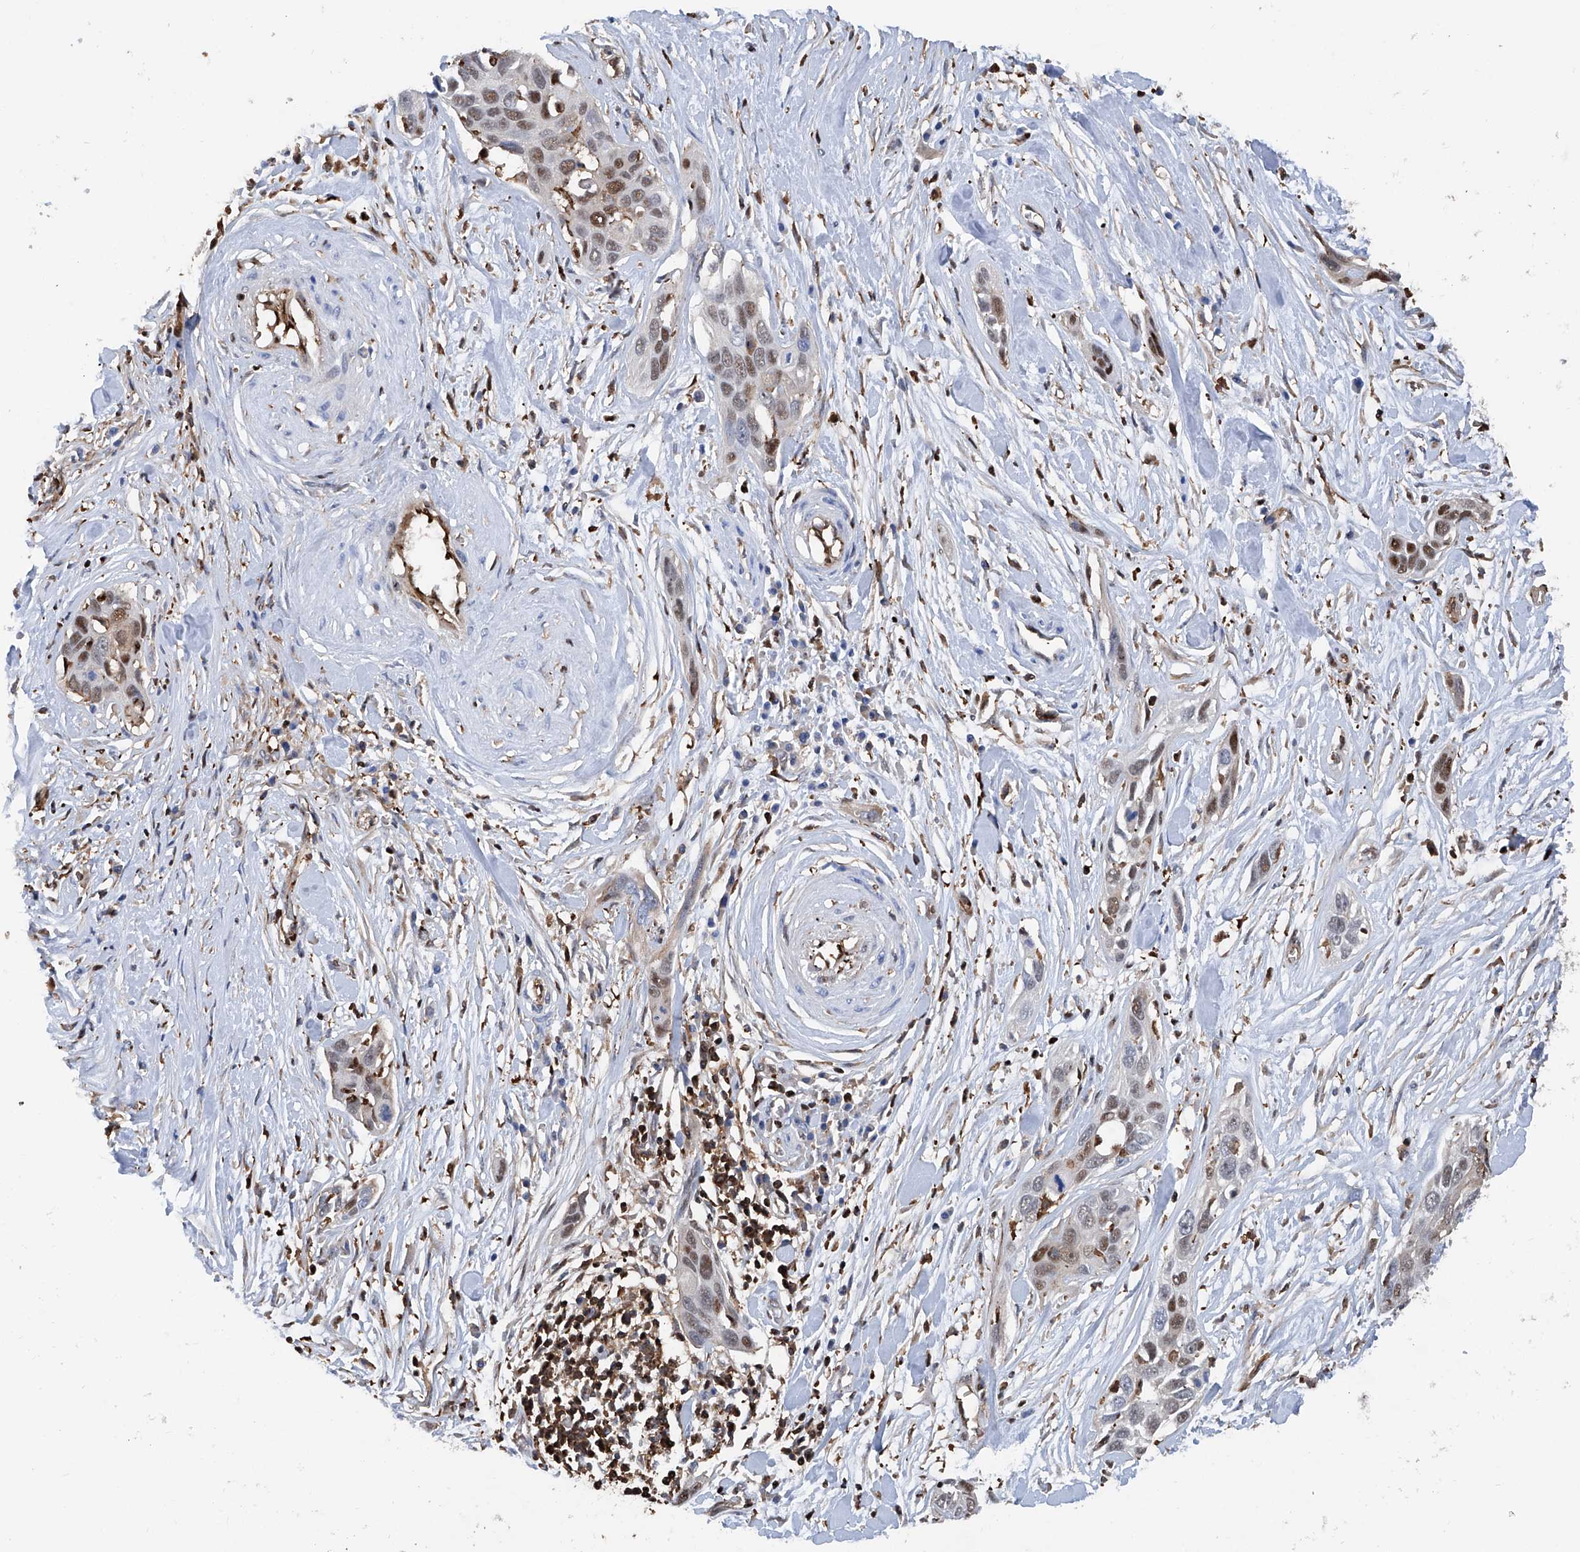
{"staining": {"intensity": "moderate", "quantity": ">75%", "location": "nuclear"}, "tissue": "pancreatic cancer", "cell_type": "Tumor cells", "image_type": "cancer", "snomed": [{"axis": "morphology", "description": "Adenocarcinoma, NOS"}, {"axis": "topography", "description": "Pancreas"}], "caption": "Human pancreatic adenocarcinoma stained with a brown dye demonstrates moderate nuclear positive positivity in approximately >75% of tumor cells.", "gene": "ZNF484", "patient": {"sex": "female", "age": 60}}